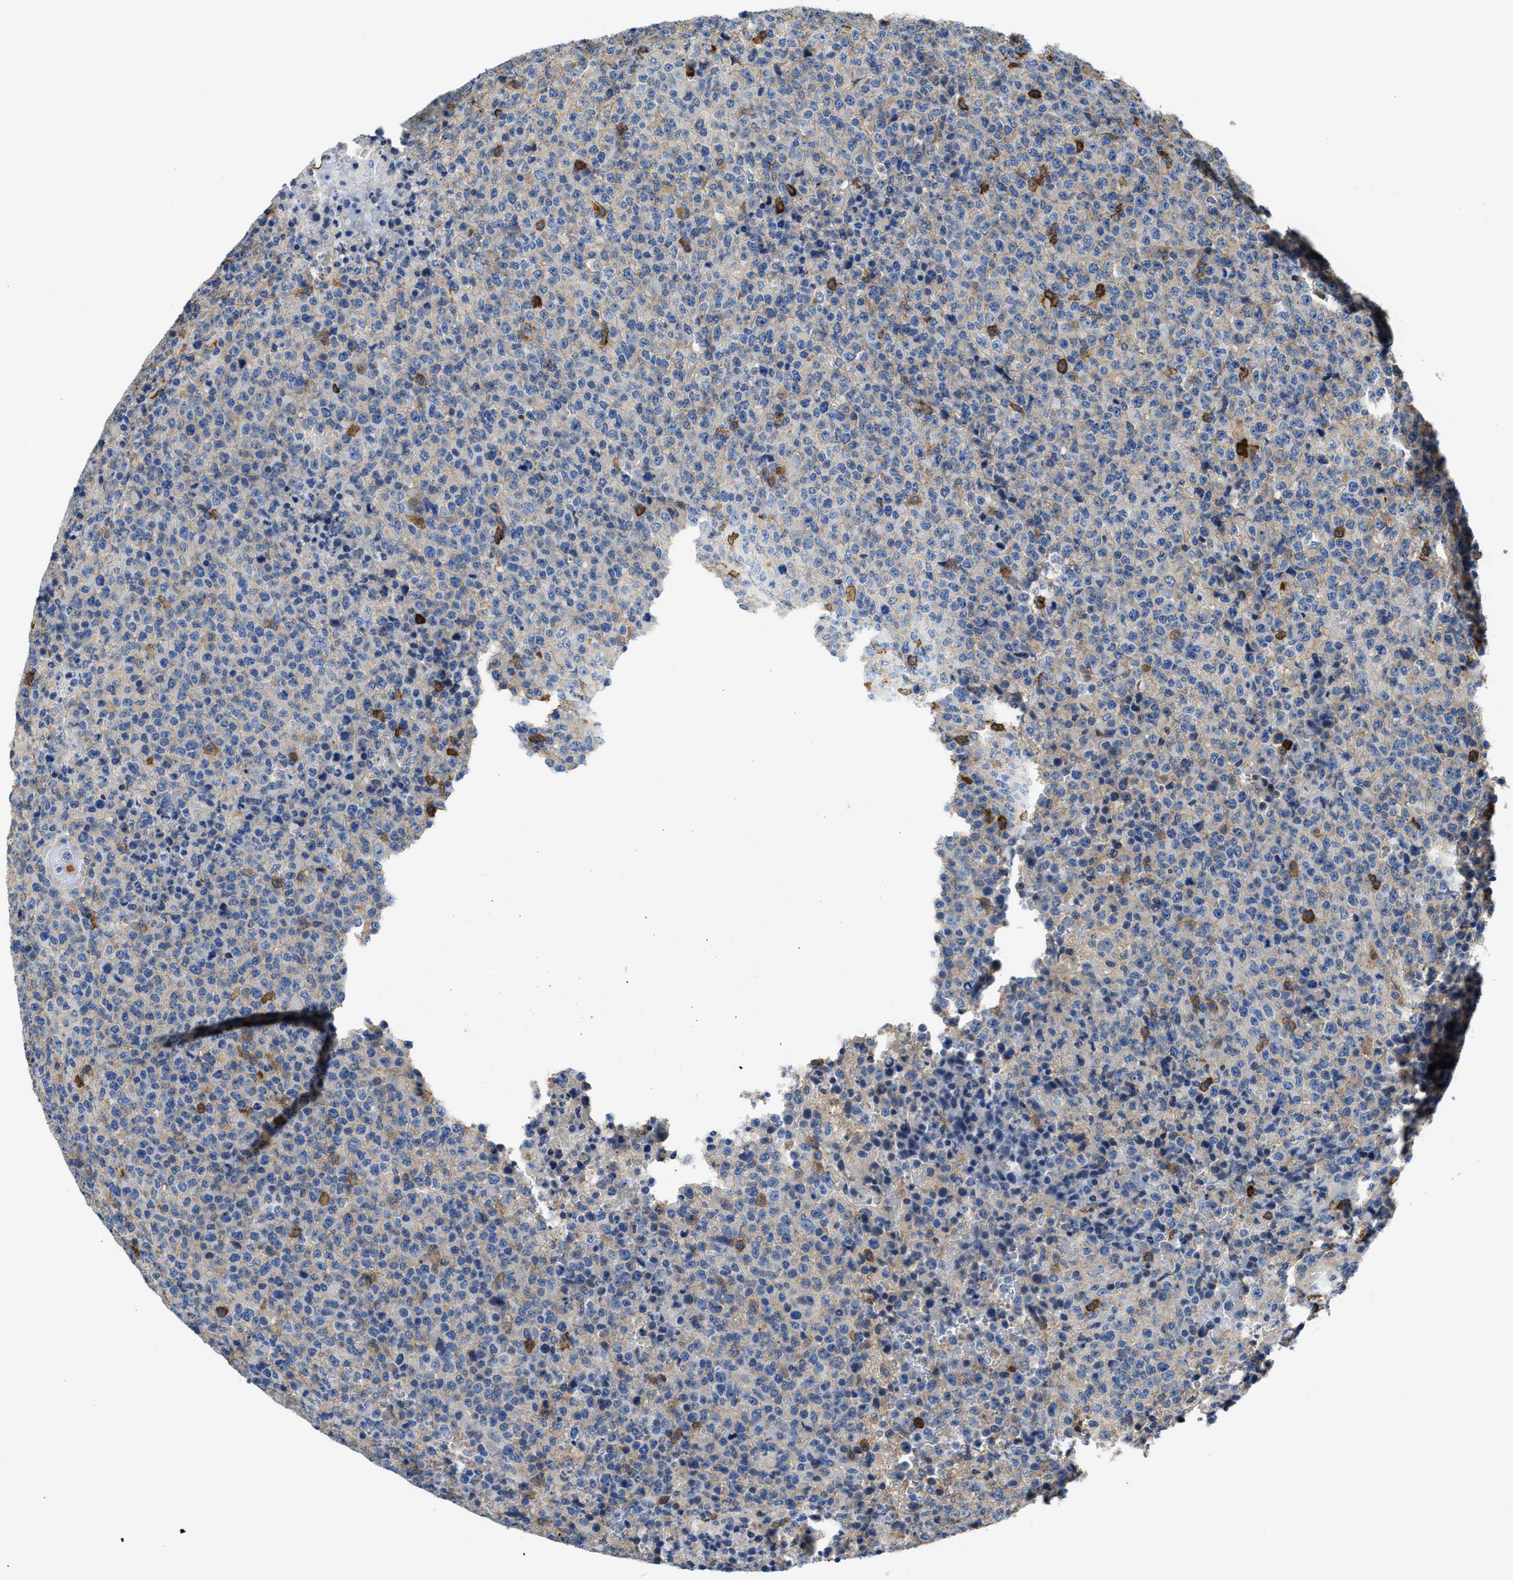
{"staining": {"intensity": "weak", "quantity": "<25%", "location": "cytoplasmic/membranous"}, "tissue": "lymphoma", "cell_type": "Tumor cells", "image_type": "cancer", "snomed": [{"axis": "morphology", "description": "Malignant lymphoma, non-Hodgkin's type, High grade"}, {"axis": "topography", "description": "Lymph node"}], "caption": "Immunohistochemistry of human malignant lymphoma, non-Hodgkin's type (high-grade) exhibits no positivity in tumor cells. (DAB immunohistochemistry, high magnification).", "gene": "TRAF6", "patient": {"sex": "male", "age": 13}}